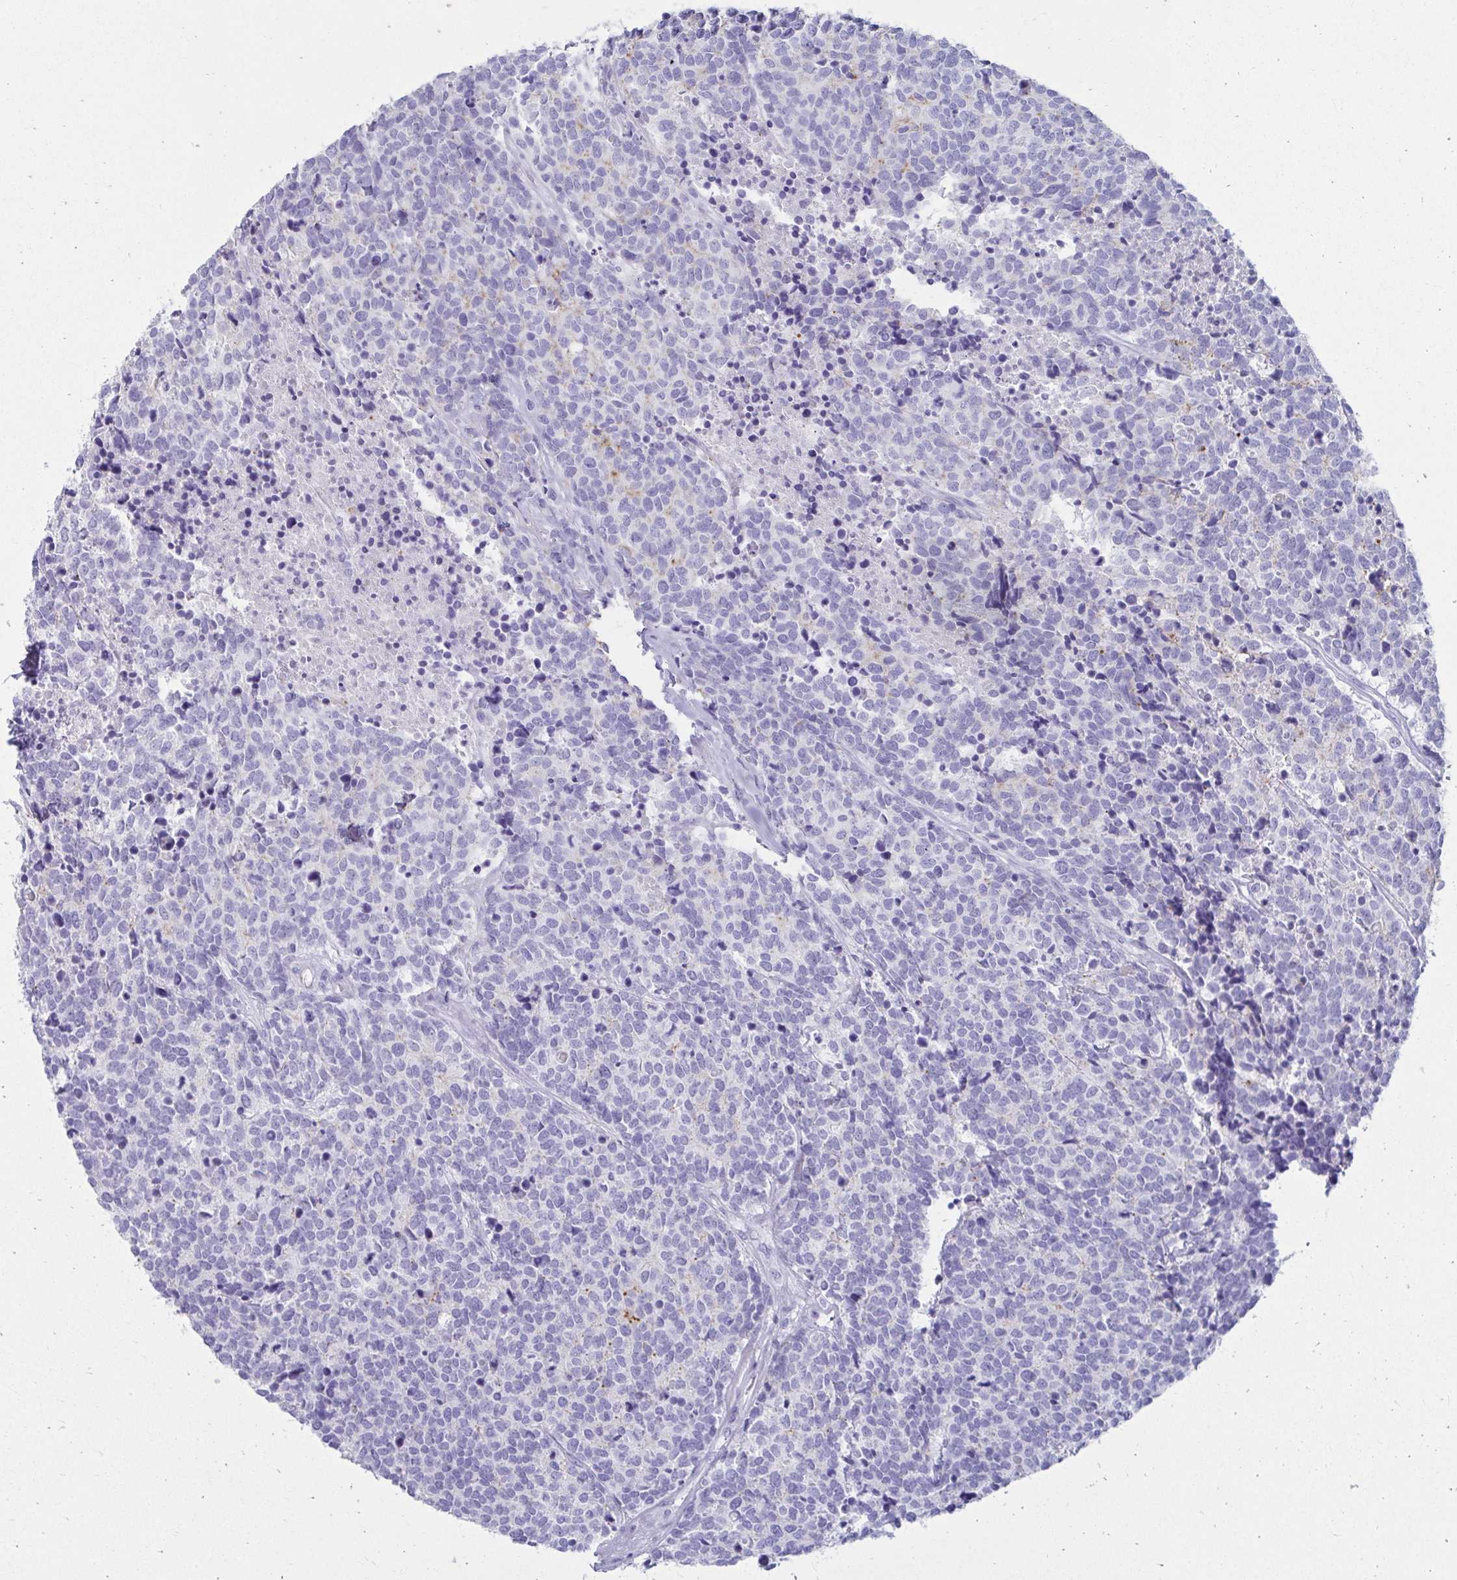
{"staining": {"intensity": "negative", "quantity": "none", "location": "none"}, "tissue": "carcinoid", "cell_type": "Tumor cells", "image_type": "cancer", "snomed": [{"axis": "morphology", "description": "Carcinoid, malignant, NOS"}, {"axis": "topography", "description": "Skin"}], "caption": "Immunohistochemistry (IHC) histopathology image of neoplastic tissue: human carcinoid (malignant) stained with DAB reveals no significant protein expression in tumor cells.", "gene": "ATP4B", "patient": {"sex": "female", "age": 79}}